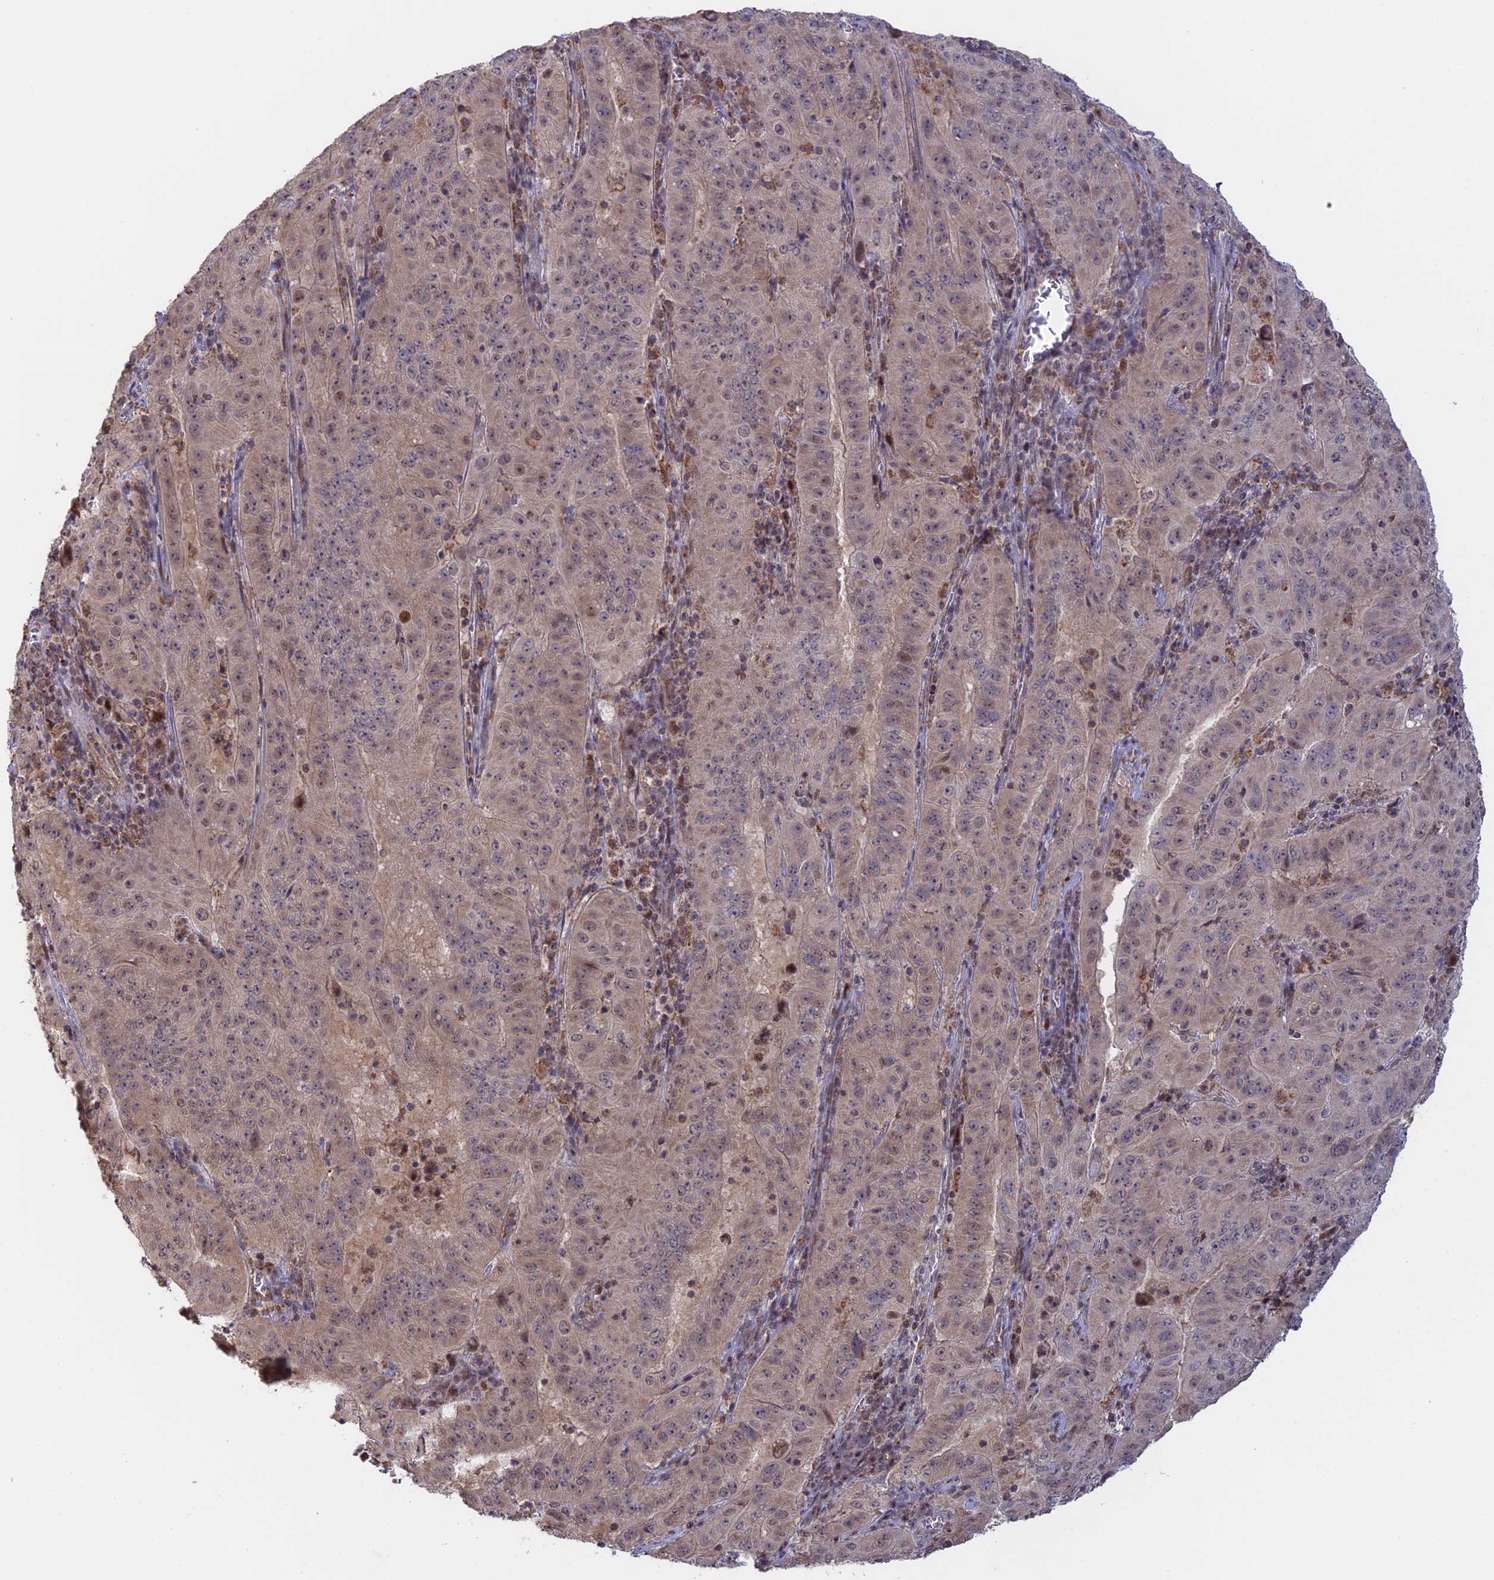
{"staining": {"intensity": "weak", "quantity": "<25%", "location": "nuclear"}, "tissue": "pancreatic cancer", "cell_type": "Tumor cells", "image_type": "cancer", "snomed": [{"axis": "morphology", "description": "Adenocarcinoma, NOS"}, {"axis": "topography", "description": "Pancreas"}], "caption": "High magnification brightfield microscopy of pancreatic cancer (adenocarcinoma) stained with DAB (brown) and counterstained with hematoxylin (blue): tumor cells show no significant expression.", "gene": "GSKIP", "patient": {"sex": "male", "age": 63}}